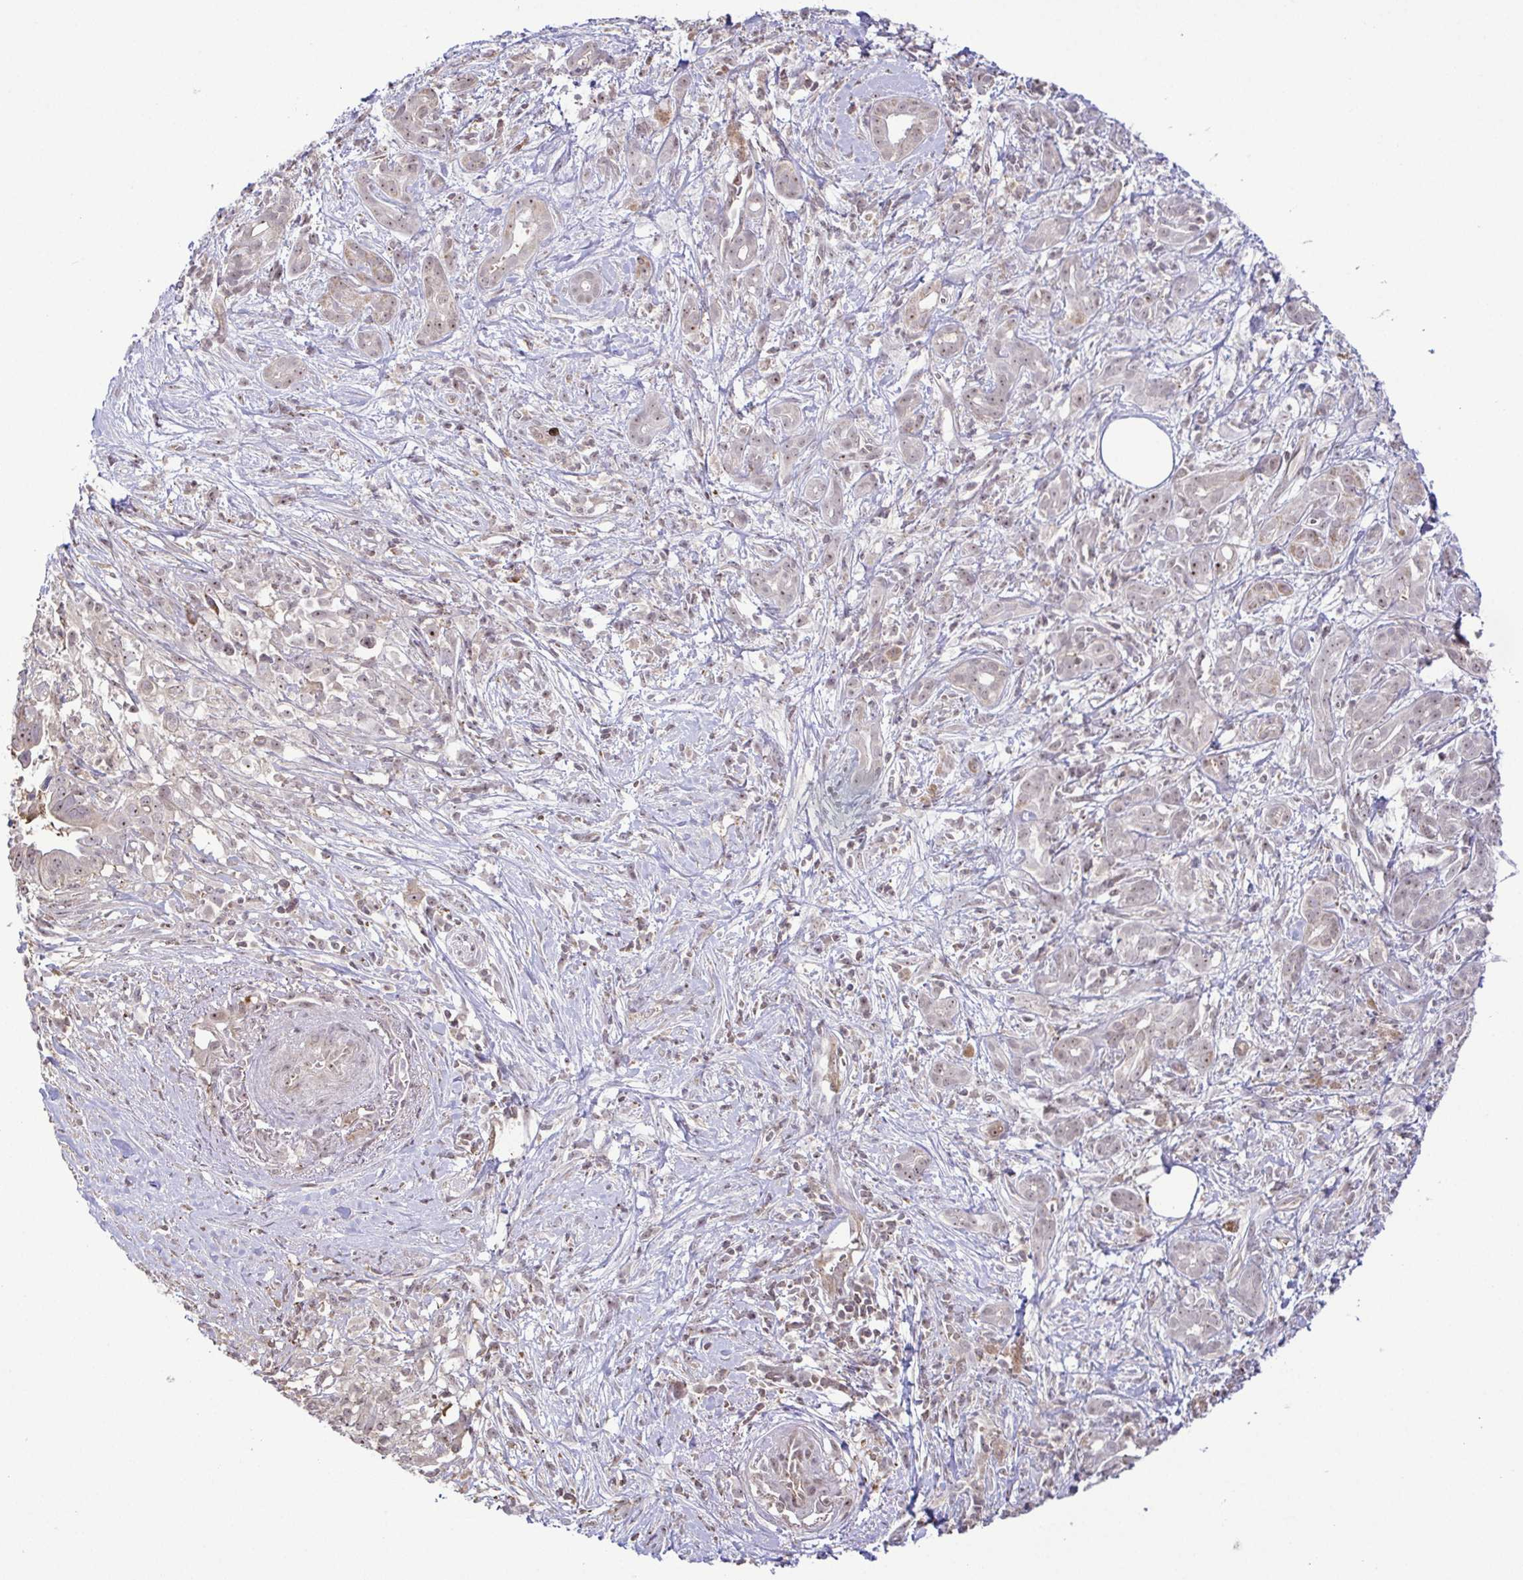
{"staining": {"intensity": "weak", "quantity": "<25%", "location": "nuclear"}, "tissue": "pancreatic cancer", "cell_type": "Tumor cells", "image_type": "cancer", "snomed": [{"axis": "morphology", "description": "Adenocarcinoma, NOS"}, {"axis": "topography", "description": "Pancreas"}], "caption": "High power microscopy micrograph of an IHC photomicrograph of pancreatic cancer (adenocarcinoma), revealing no significant staining in tumor cells. (Immunohistochemistry (ihc), brightfield microscopy, high magnification).", "gene": "RSL24D1", "patient": {"sex": "male", "age": 61}}